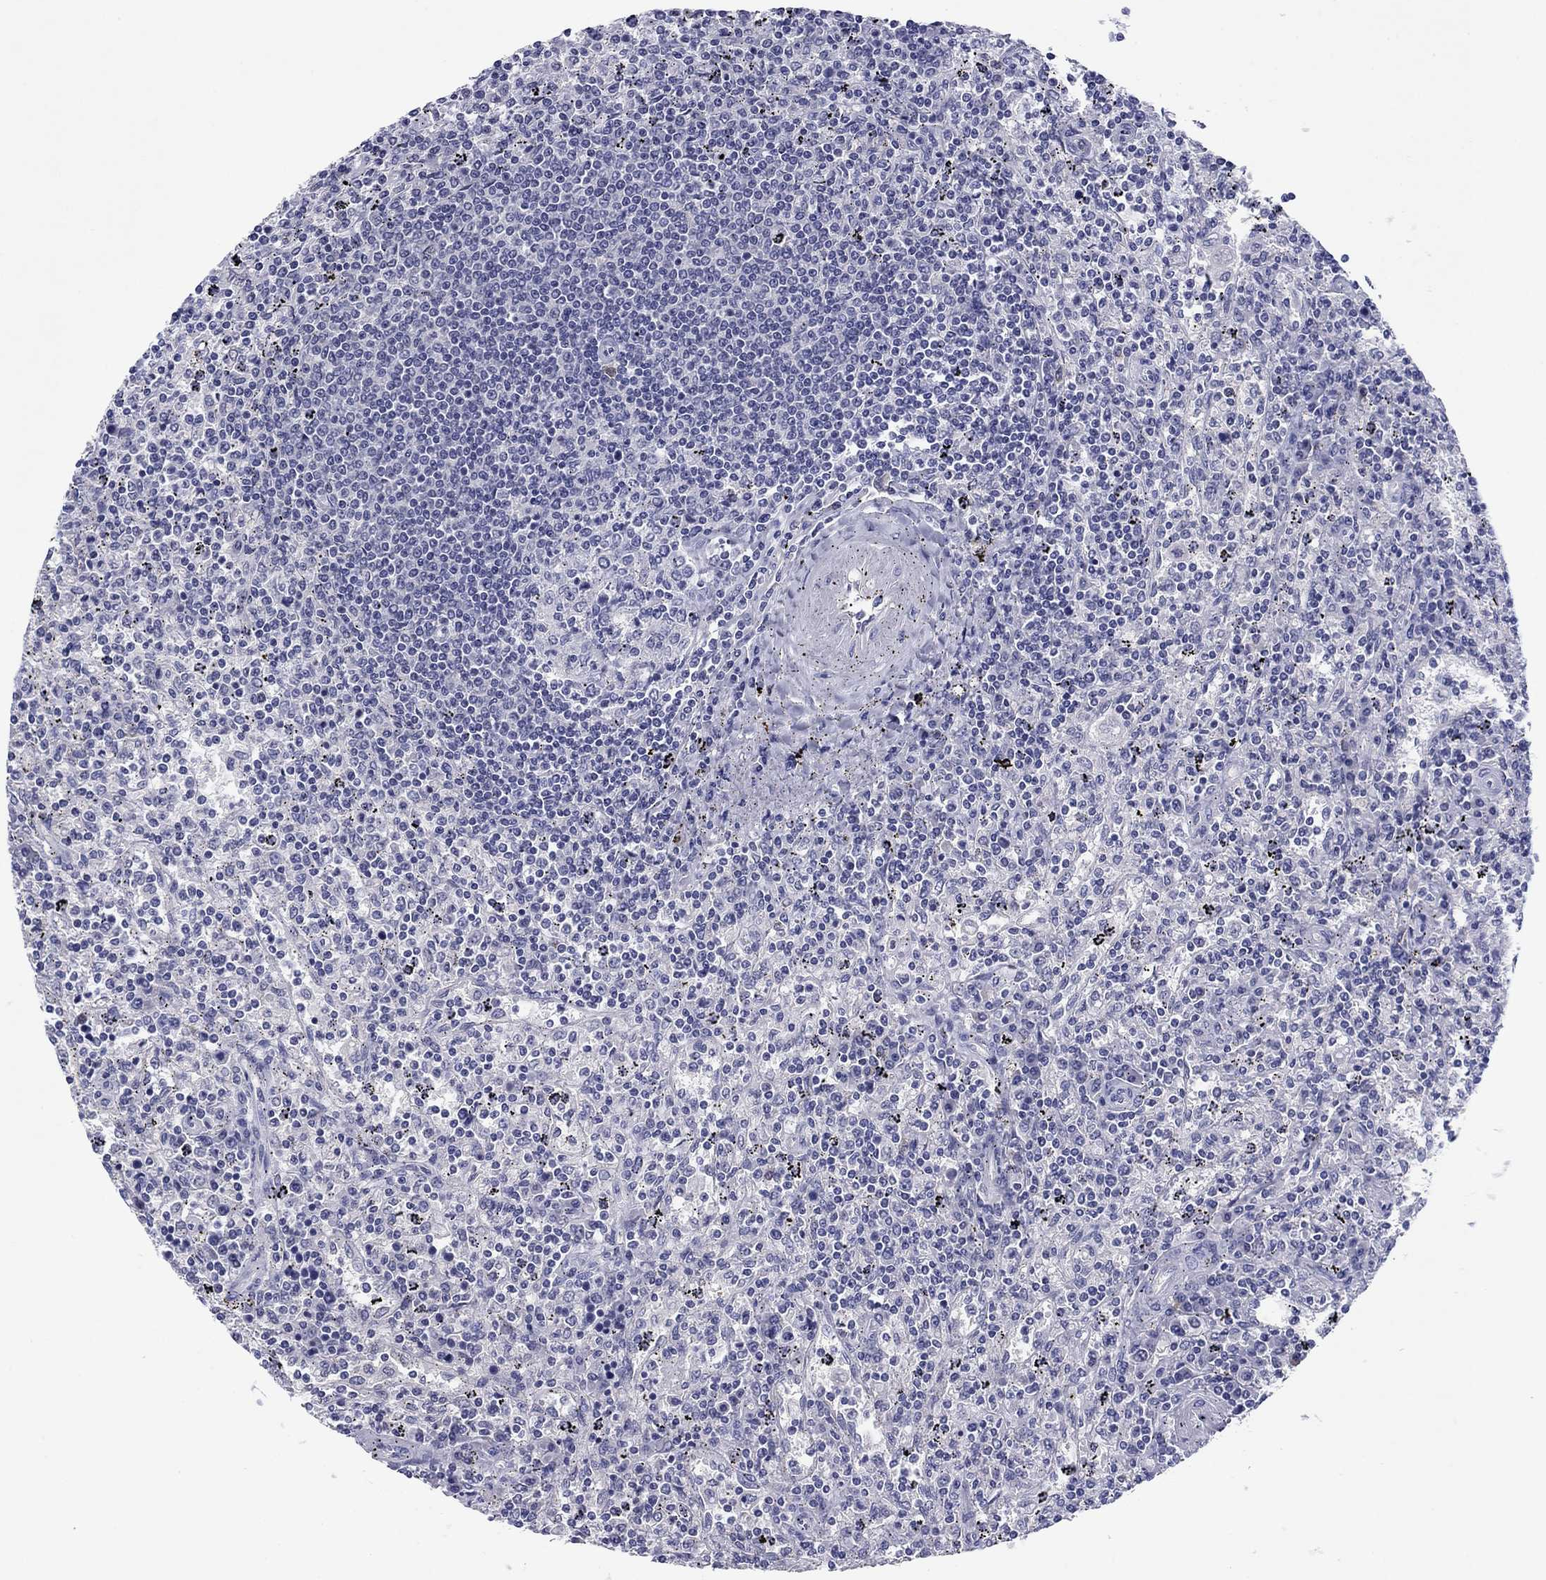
{"staining": {"intensity": "negative", "quantity": "none", "location": "none"}, "tissue": "lymphoma", "cell_type": "Tumor cells", "image_type": "cancer", "snomed": [{"axis": "morphology", "description": "Malignant lymphoma, non-Hodgkin's type, Low grade"}, {"axis": "topography", "description": "Spleen"}], "caption": "Tumor cells are negative for brown protein staining in low-grade malignant lymphoma, non-Hodgkin's type.", "gene": "HAO1", "patient": {"sex": "male", "age": 62}}